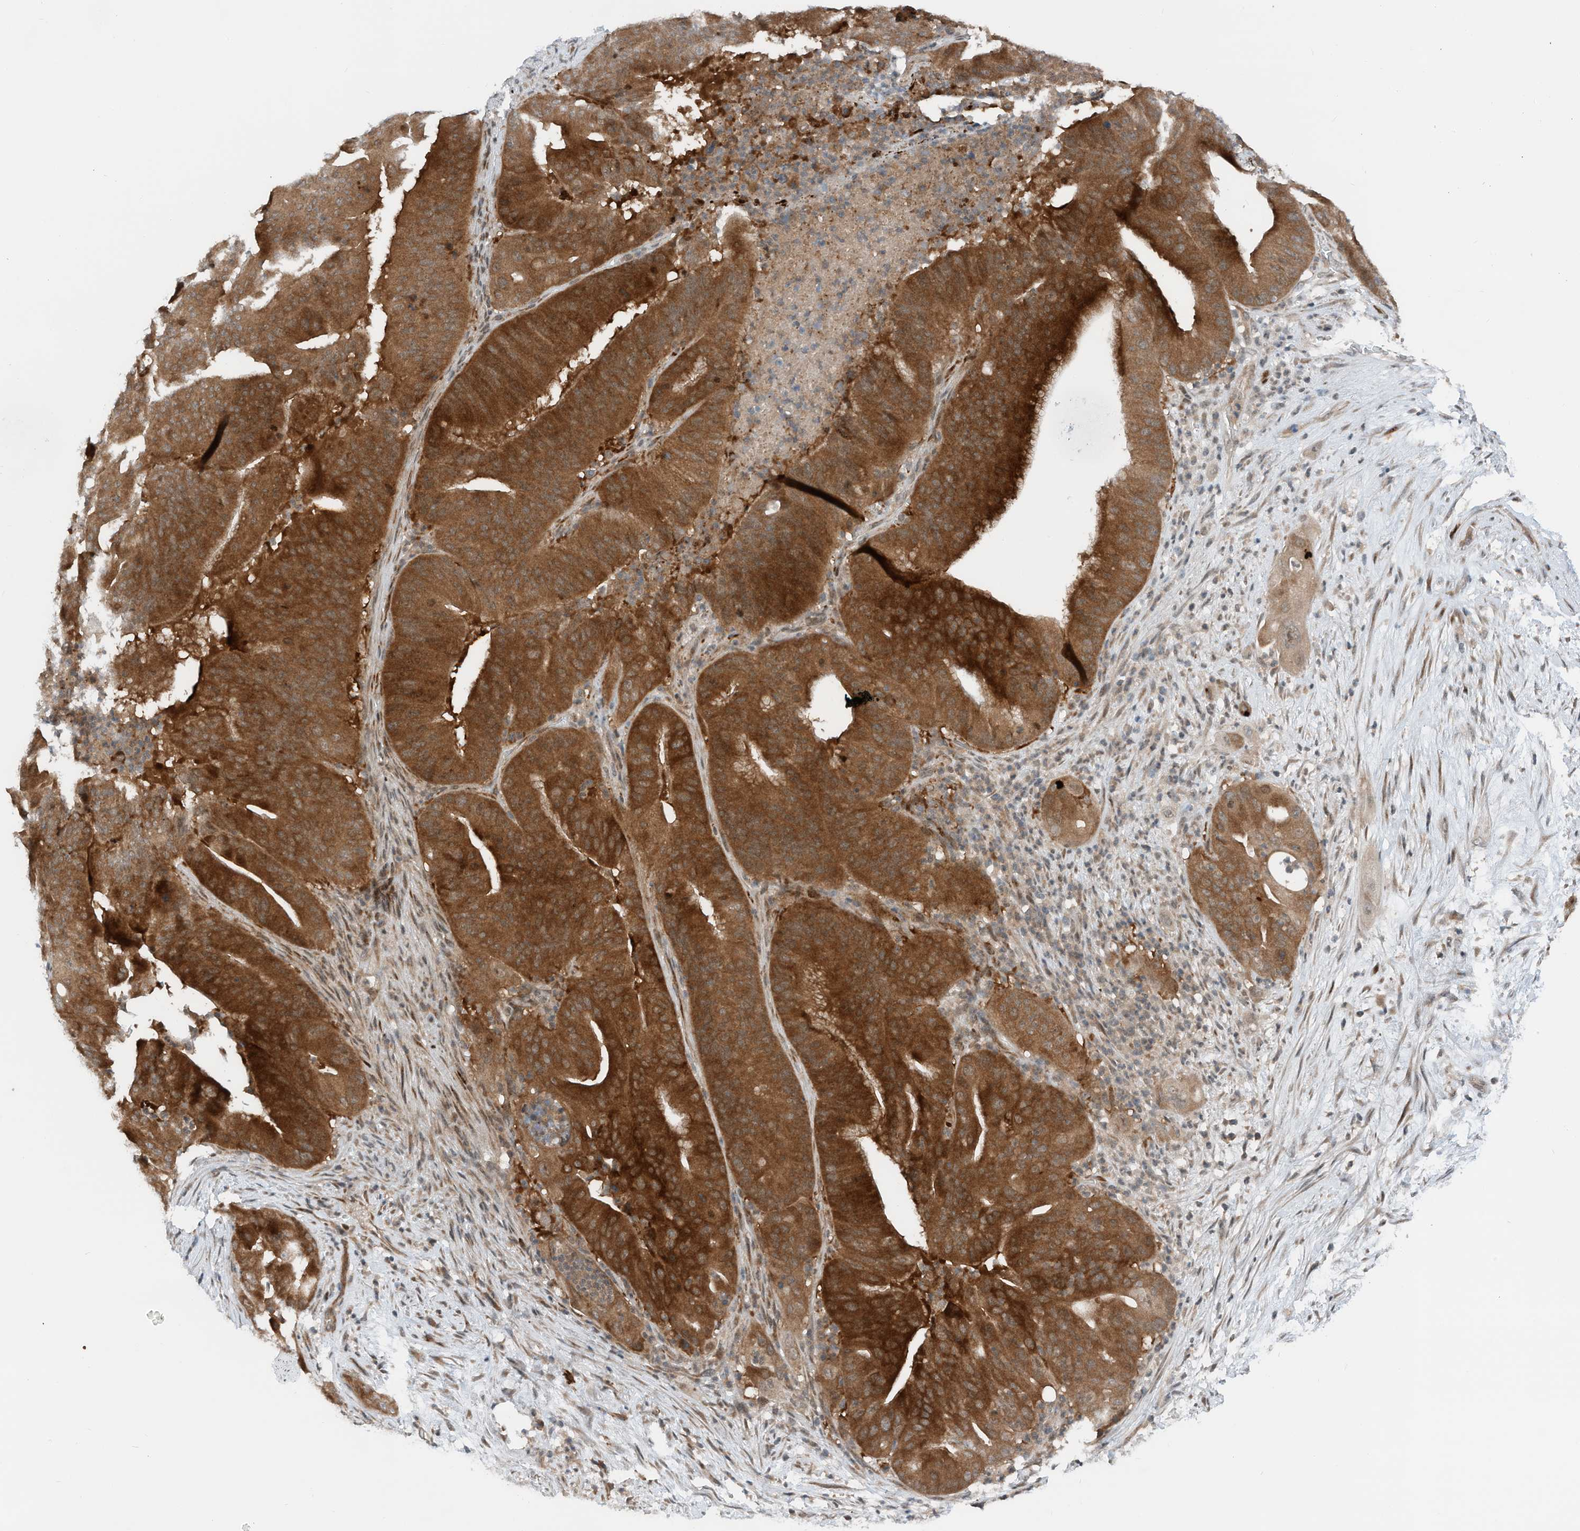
{"staining": {"intensity": "strong", "quantity": ">75%", "location": "cytoplasmic/membranous"}, "tissue": "pancreatic cancer", "cell_type": "Tumor cells", "image_type": "cancer", "snomed": [{"axis": "morphology", "description": "Adenocarcinoma, NOS"}, {"axis": "topography", "description": "Pancreas"}], "caption": "Protein positivity by IHC displays strong cytoplasmic/membranous positivity in approximately >75% of tumor cells in pancreatic cancer.", "gene": "RMND1", "patient": {"sex": "female", "age": 77}}